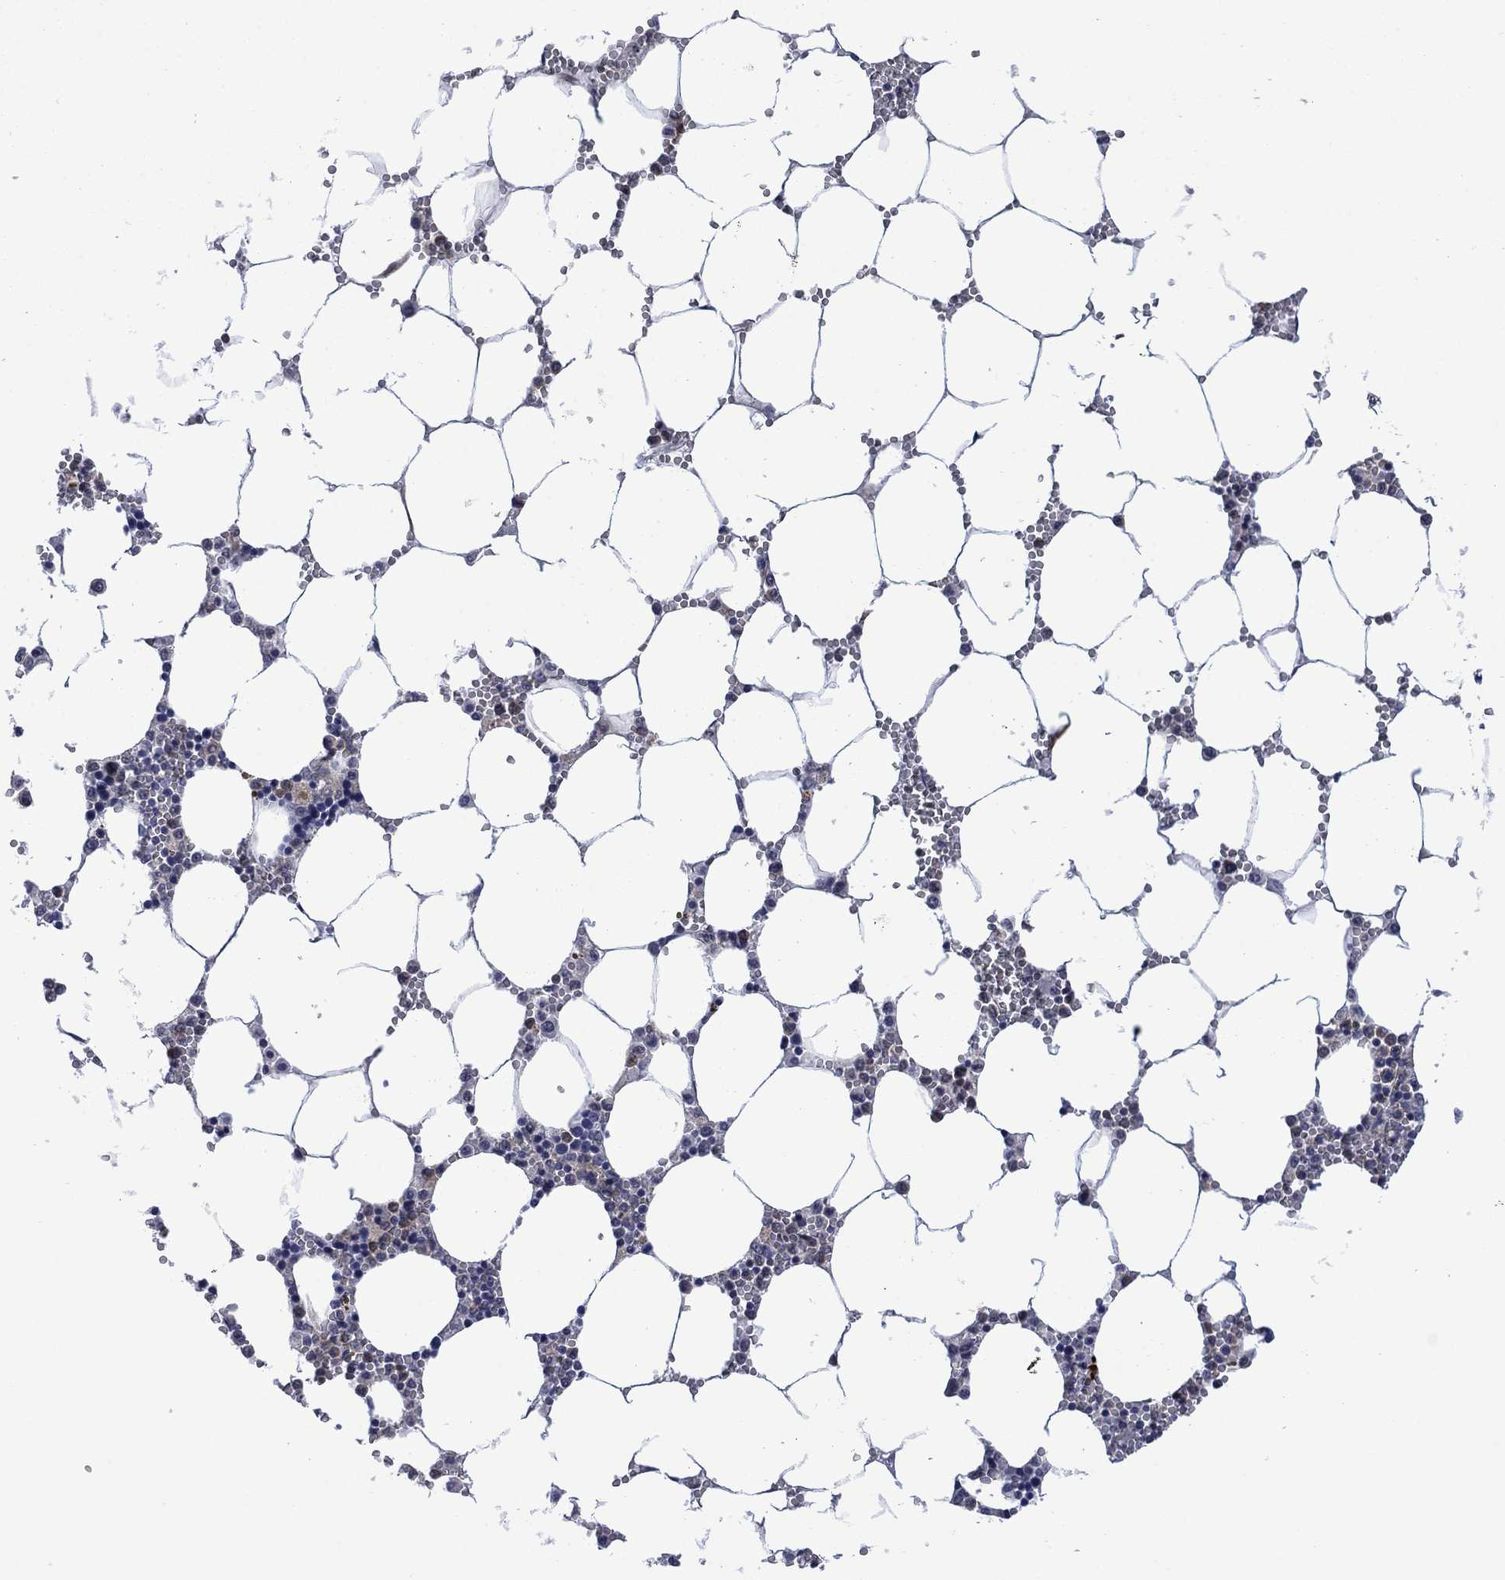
{"staining": {"intensity": "negative", "quantity": "none", "location": "none"}, "tissue": "bone marrow", "cell_type": "Hematopoietic cells", "image_type": "normal", "snomed": [{"axis": "morphology", "description": "Normal tissue, NOS"}, {"axis": "topography", "description": "Bone marrow"}], "caption": "This is a photomicrograph of immunohistochemistry staining of normal bone marrow, which shows no positivity in hematopoietic cells.", "gene": "AGL", "patient": {"sex": "female", "age": 64}}